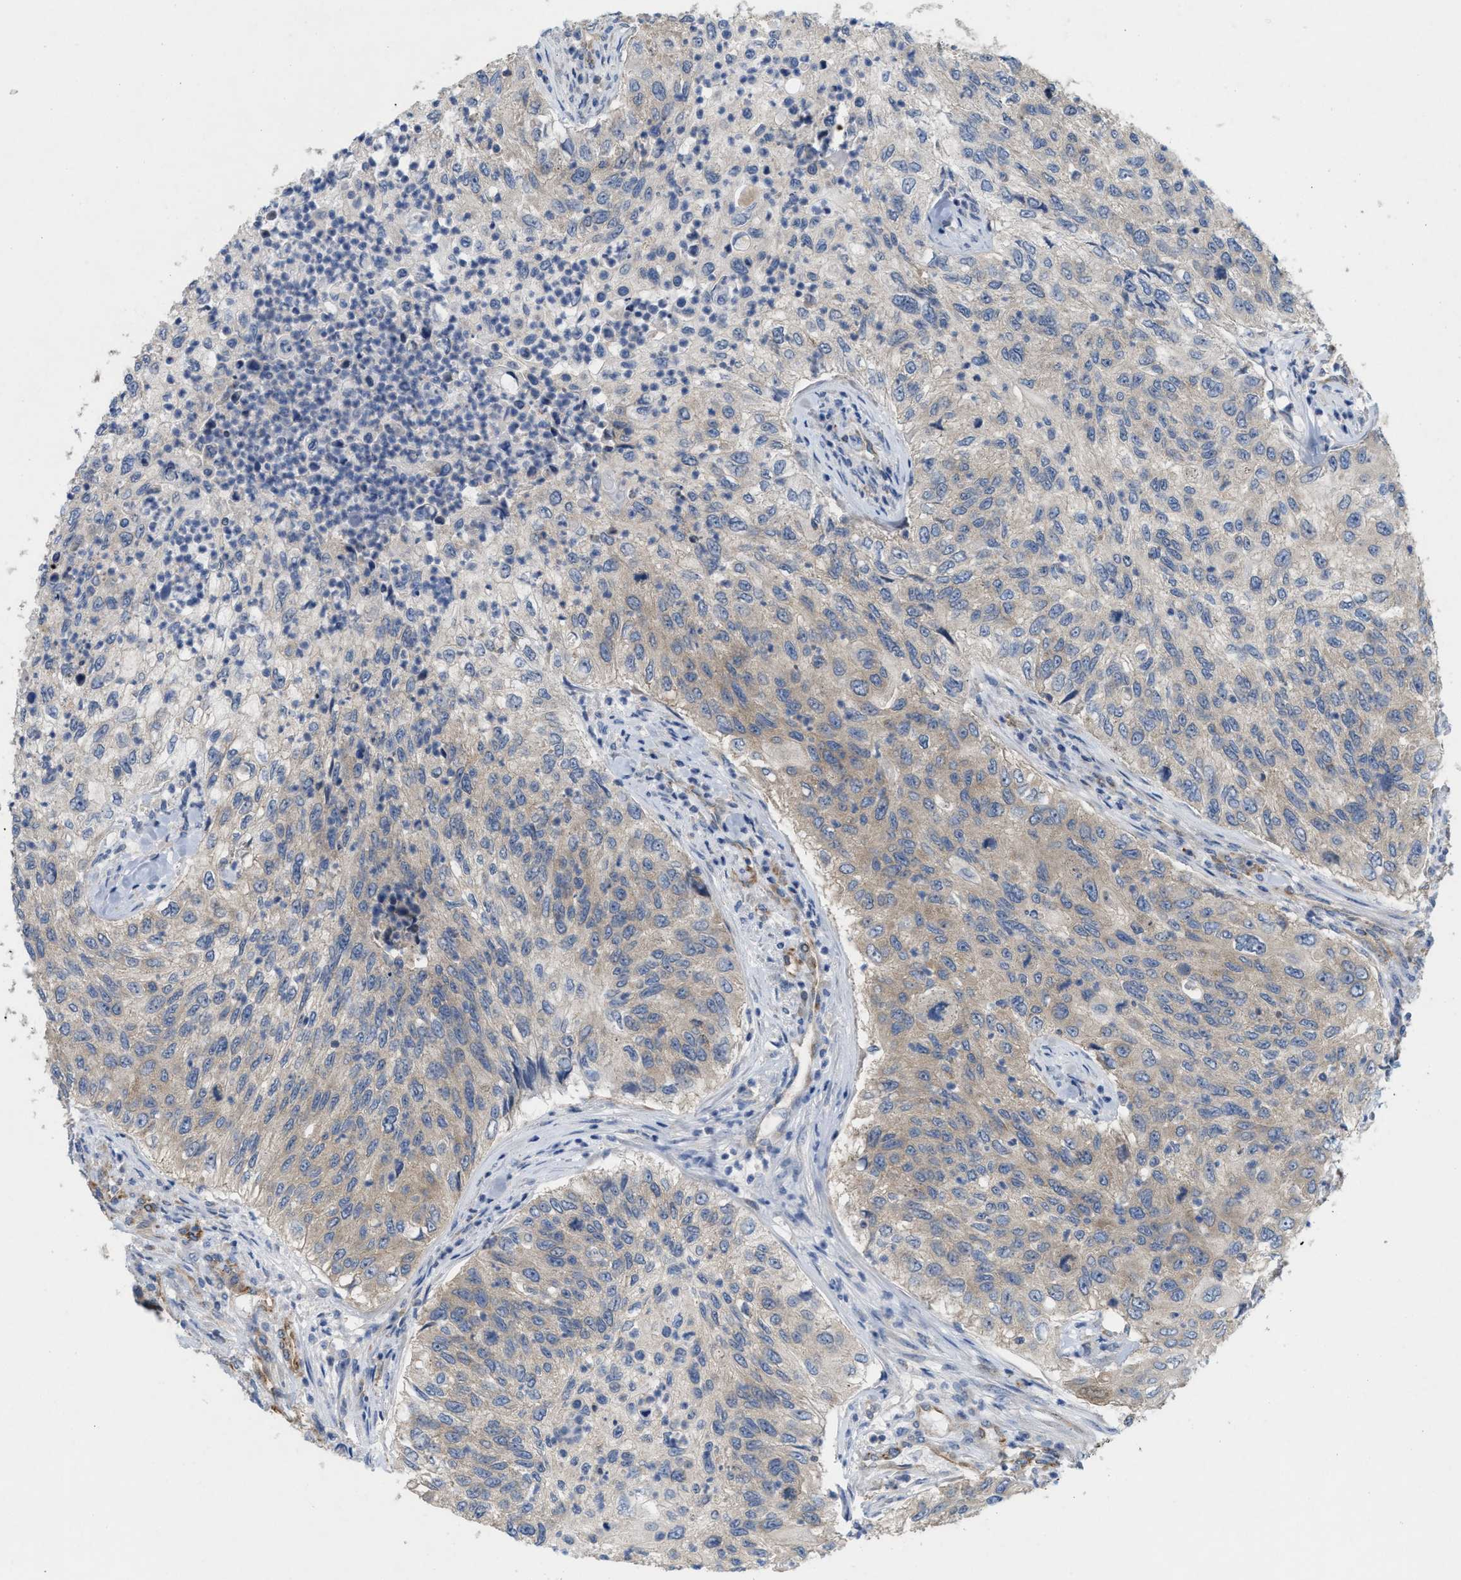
{"staining": {"intensity": "weak", "quantity": "25%-75%", "location": "cytoplasmic/membranous"}, "tissue": "urothelial cancer", "cell_type": "Tumor cells", "image_type": "cancer", "snomed": [{"axis": "morphology", "description": "Urothelial carcinoma, High grade"}, {"axis": "topography", "description": "Urinary bladder"}], "caption": "Brown immunohistochemical staining in urothelial cancer demonstrates weak cytoplasmic/membranous staining in about 25%-75% of tumor cells.", "gene": "UBAP2", "patient": {"sex": "female", "age": 60}}